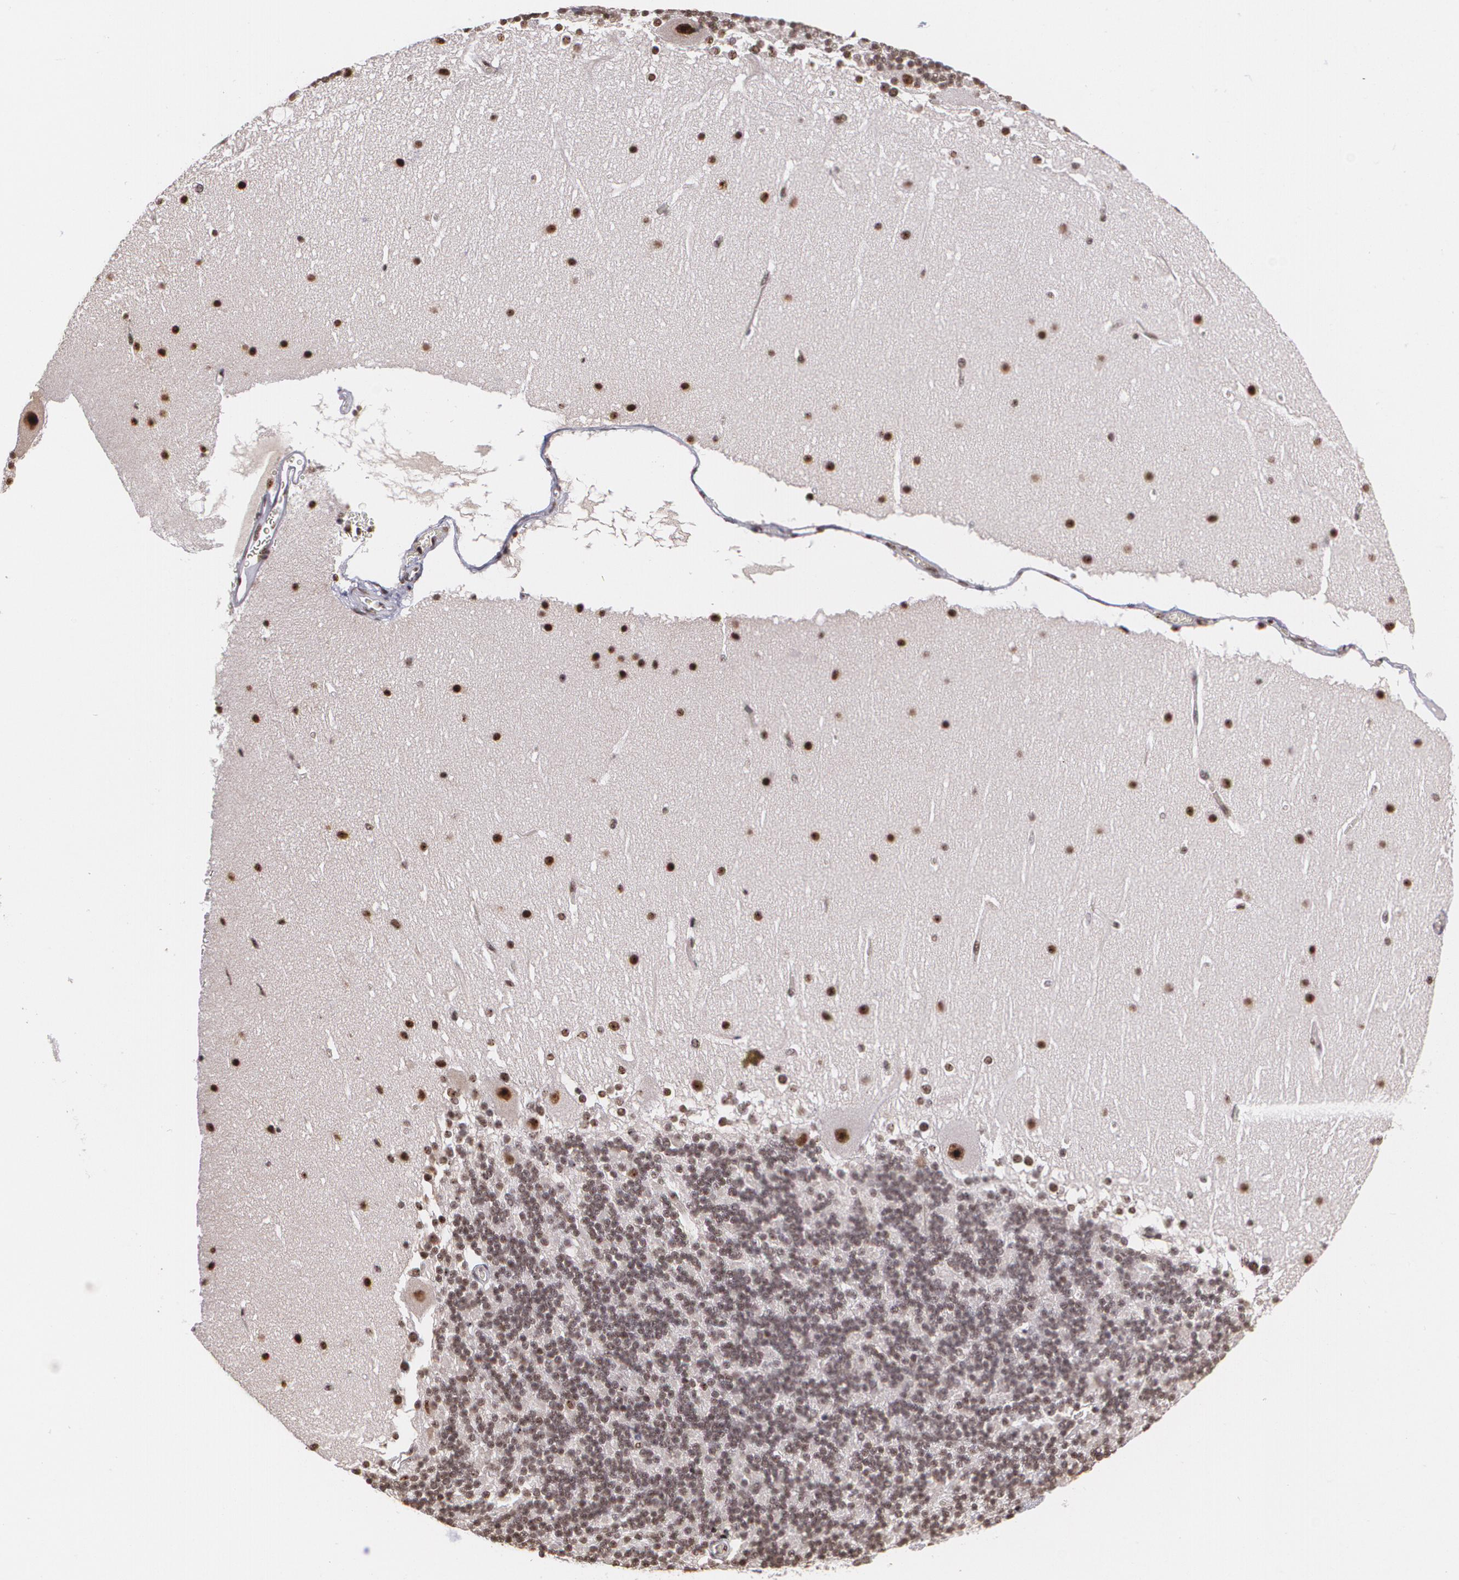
{"staining": {"intensity": "moderate", "quantity": ">75%", "location": "nuclear"}, "tissue": "cerebellum", "cell_type": "Cells in granular layer", "image_type": "normal", "snomed": [{"axis": "morphology", "description": "Normal tissue, NOS"}, {"axis": "topography", "description": "Cerebellum"}], "caption": "Immunohistochemistry (IHC) image of unremarkable cerebellum: cerebellum stained using immunohistochemistry (IHC) exhibits medium levels of moderate protein expression localized specifically in the nuclear of cells in granular layer, appearing as a nuclear brown color.", "gene": "C6orf15", "patient": {"sex": "female", "age": 19}}